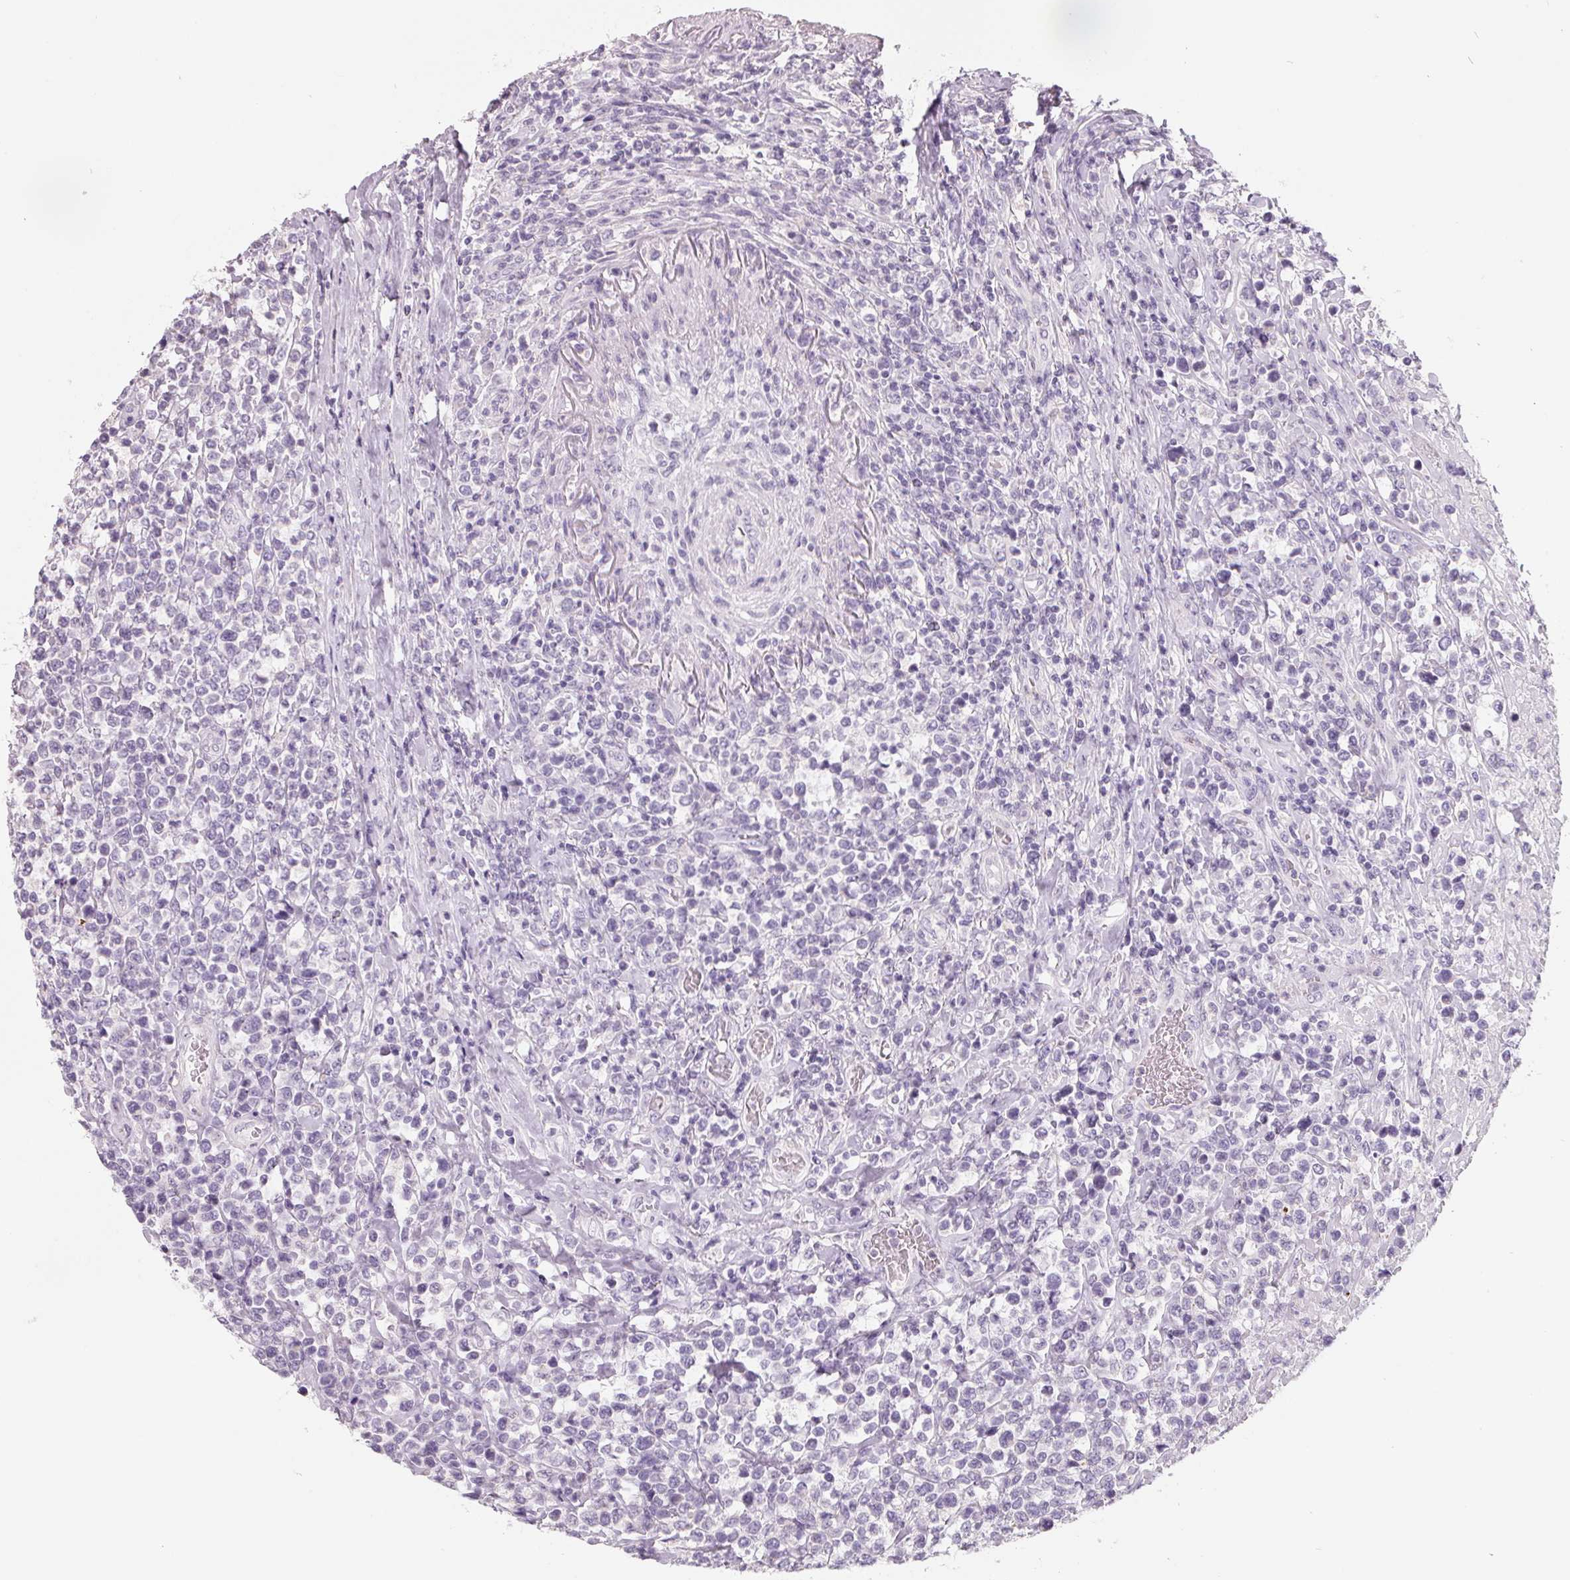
{"staining": {"intensity": "negative", "quantity": "none", "location": "none"}, "tissue": "lymphoma", "cell_type": "Tumor cells", "image_type": "cancer", "snomed": [{"axis": "morphology", "description": "Malignant lymphoma, non-Hodgkin's type, High grade"}, {"axis": "topography", "description": "Soft tissue"}], "caption": "Tumor cells show no significant protein expression in malignant lymphoma, non-Hodgkin's type (high-grade). (IHC, brightfield microscopy, high magnification).", "gene": "FTCD", "patient": {"sex": "female", "age": 56}}